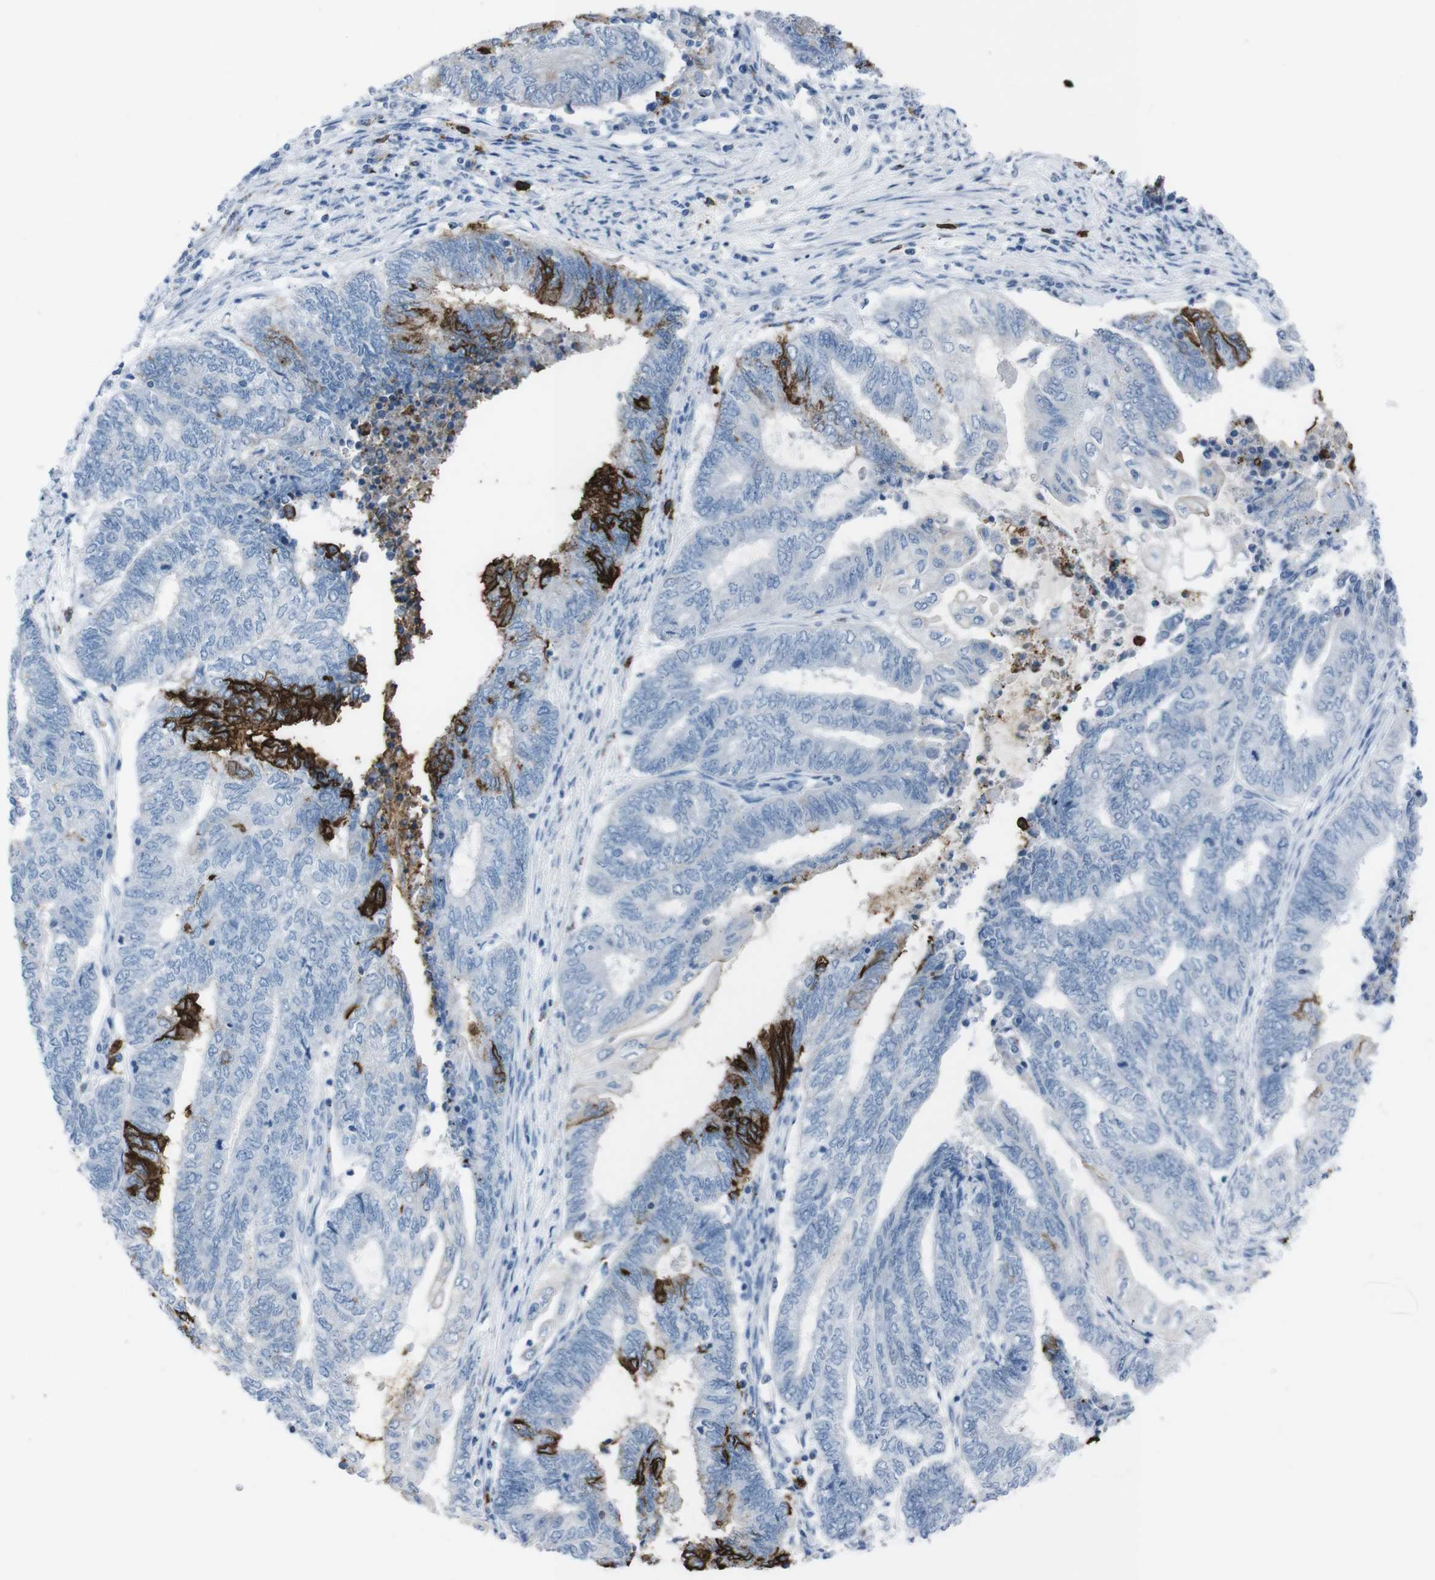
{"staining": {"intensity": "strong", "quantity": "<25%", "location": "cytoplasmic/membranous"}, "tissue": "endometrial cancer", "cell_type": "Tumor cells", "image_type": "cancer", "snomed": [{"axis": "morphology", "description": "Adenocarcinoma, NOS"}, {"axis": "topography", "description": "Uterus"}, {"axis": "topography", "description": "Endometrium"}], "caption": "High-power microscopy captured an IHC image of endometrial cancer, revealing strong cytoplasmic/membranous staining in about <25% of tumor cells.", "gene": "ST6GAL1", "patient": {"sex": "female", "age": 70}}